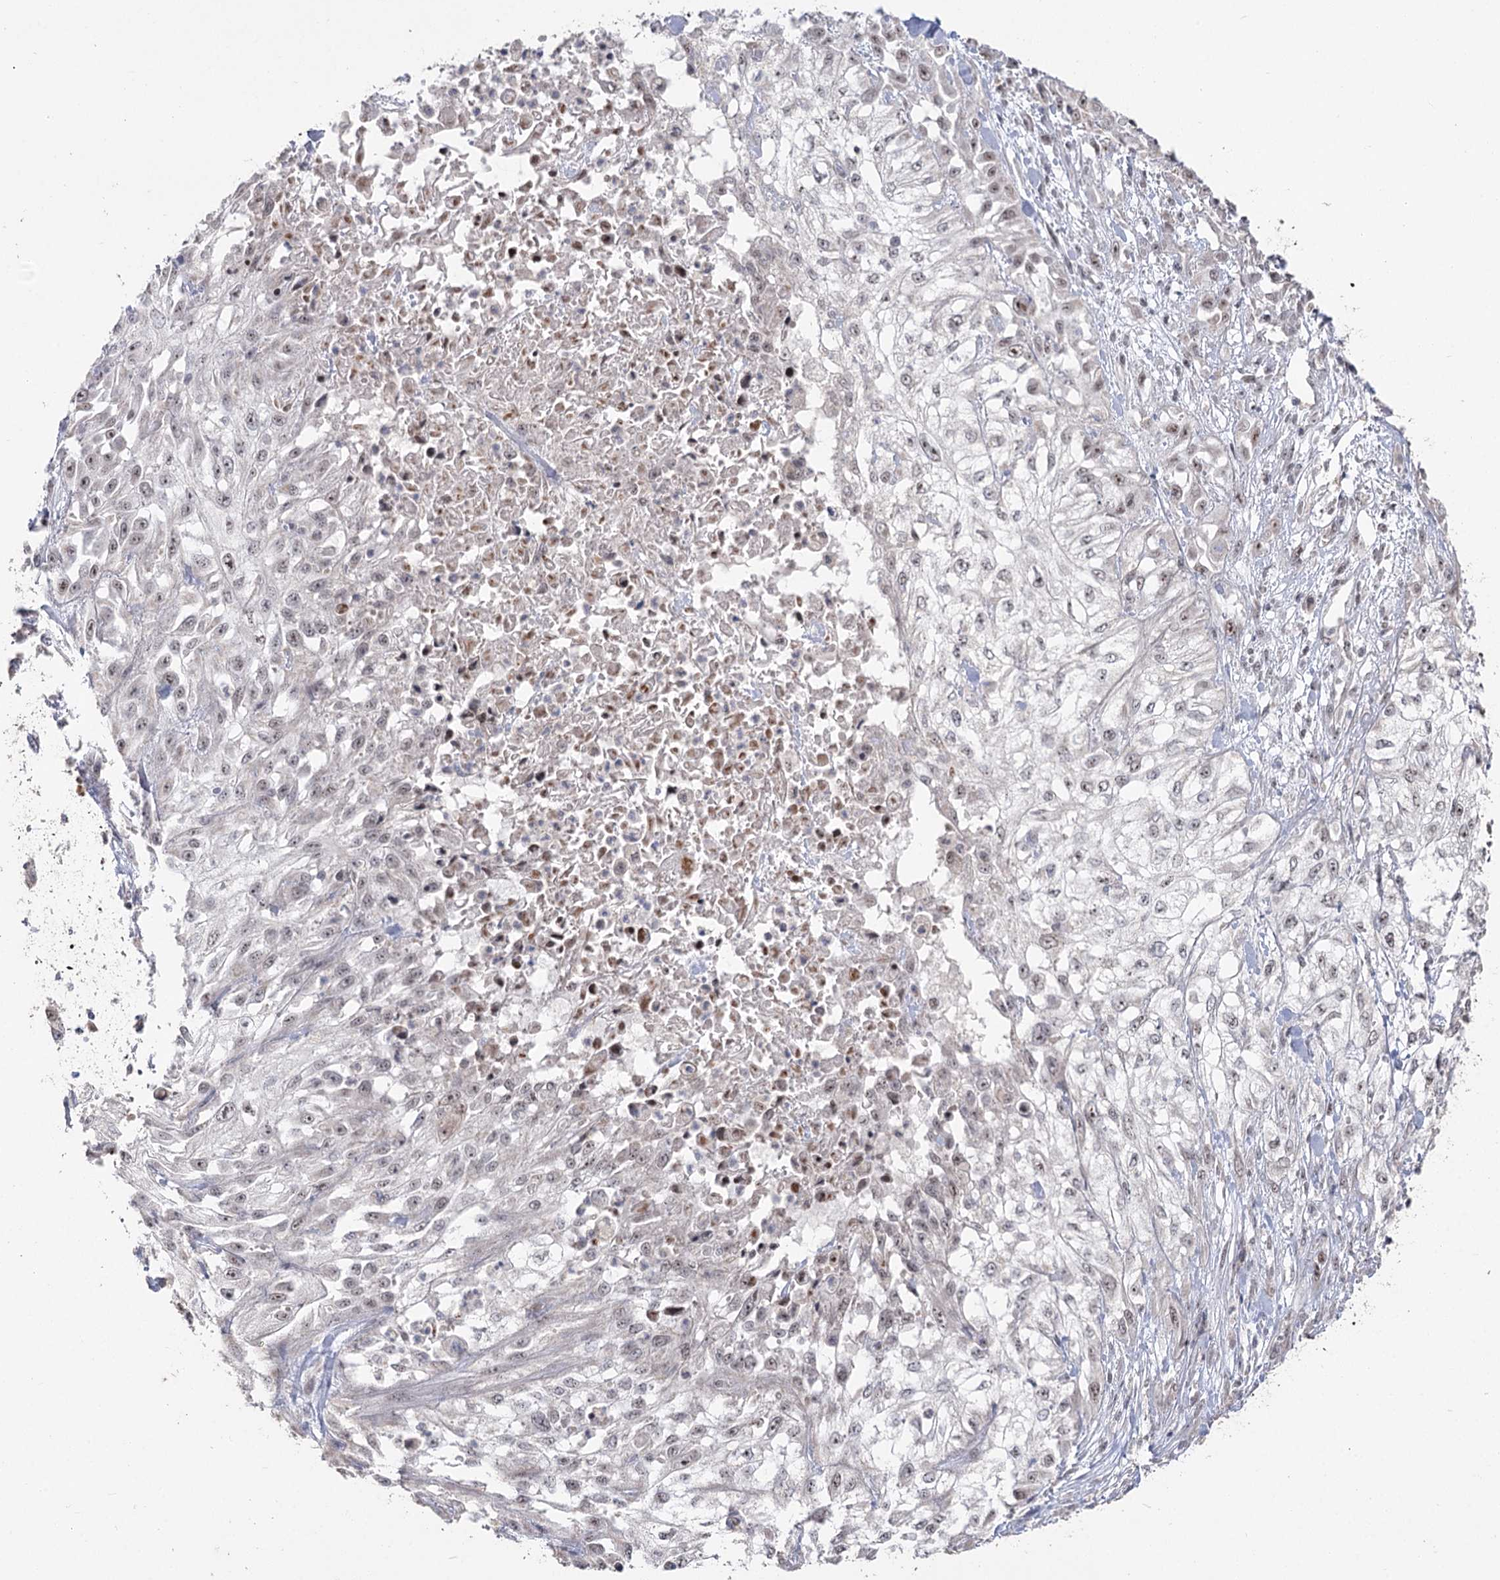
{"staining": {"intensity": "weak", "quantity": "<25%", "location": "nuclear"}, "tissue": "skin cancer", "cell_type": "Tumor cells", "image_type": "cancer", "snomed": [{"axis": "morphology", "description": "Squamous cell carcinoma, NOS"}, {"axis": "morphology", "description": "Squamous cell carcinoma, metastatic, NOS"}, {"axis": "topography", "description": "Skin"}, {"axis": "topography", "description": "Lymph node"}], "caption": "Immunohistochemistry (IHC) histopathology image of human skin metastatic squamous cell carcinoma stained for a protein (brown), which reveals no expression in tumor cells. (Stains: DAB (3,3'-diaminobenzidine) IHC with hematoxylin counter stain, Microscopy: brightfield microscopy at high magnification).", "gene": "RUFY4", "patient": {"sex": "male", "age": 75}}